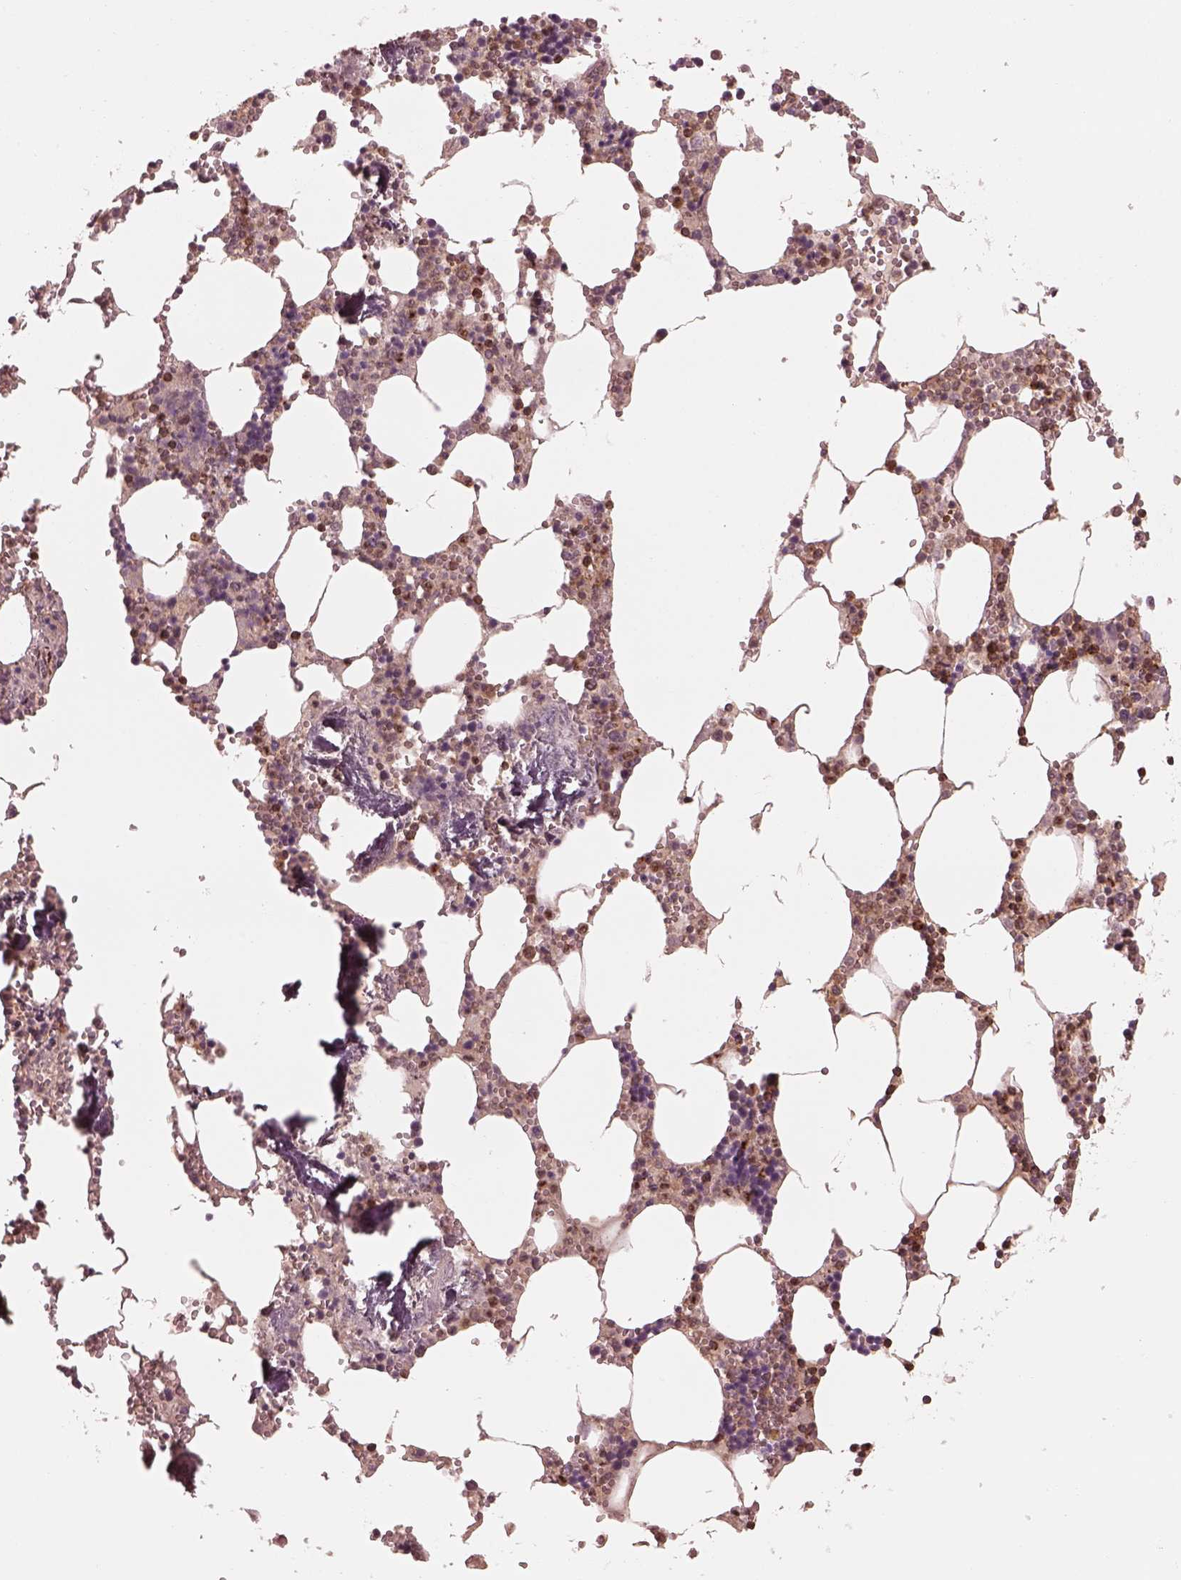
{"staining": {"intensity": "moderate", "quantity": "25%-75%", "location": "cytoplasmic/membranous"}, "tissue": "bone marrow", "cell_type": "Hematopoietic cells", "image_type": "normal", "snomed": [{"axis": "morphology", "description": "Normal tissue, NOS"}, {"axis": "topography", "description": "Bone marrow"}], "caption": "IHC (DAB (3,3'-diaminobenzidine)) staining of normal human bone marrow exhibits moderate cytoplasmic/membranous protein staining in approximately 25%-75% of hematopoietic cells.", "gene": "FAM107B", "patient": {"sex": "male", "age": 54}}